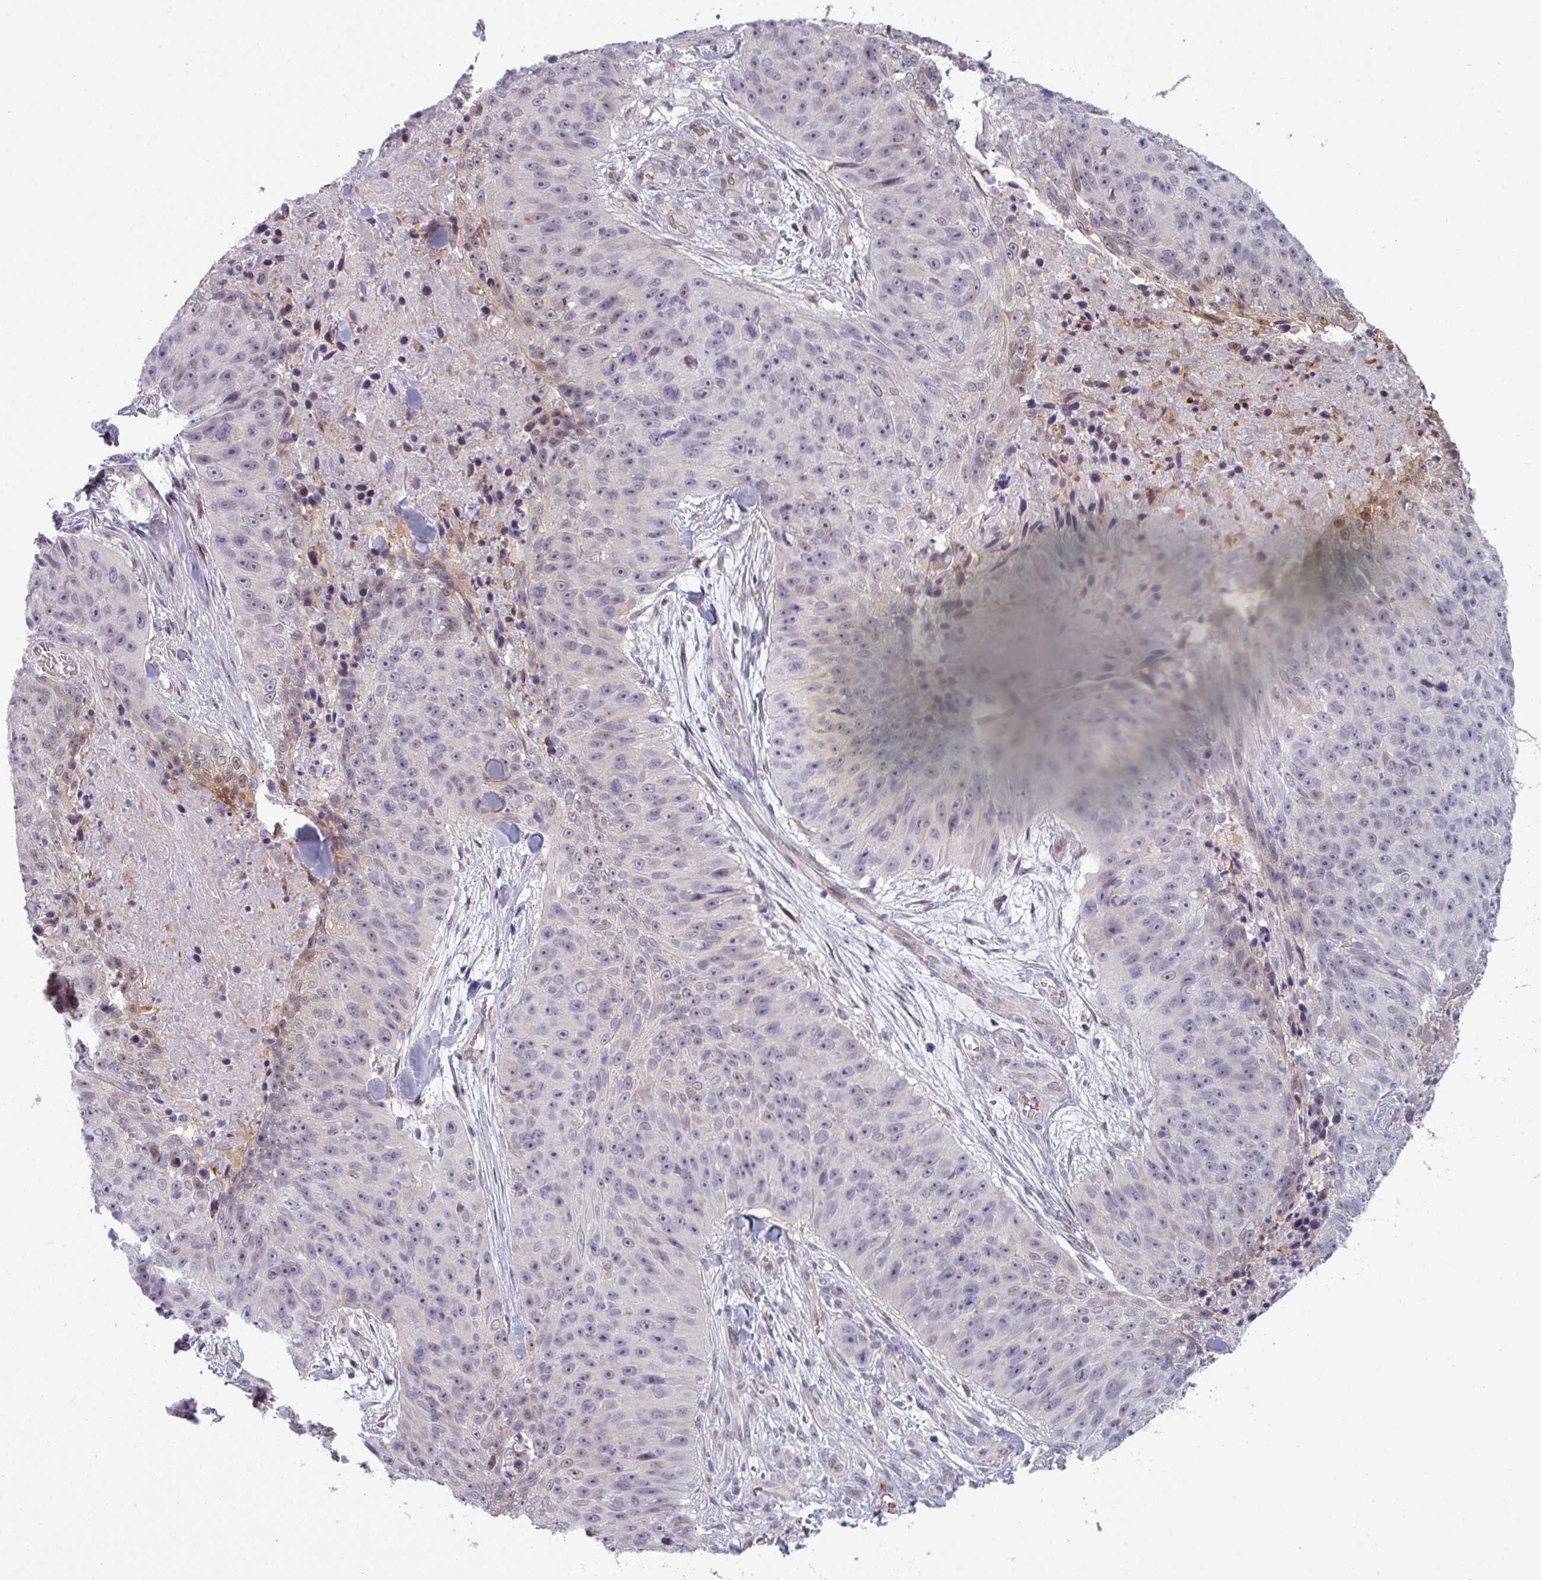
{"staining": {"intensity": "negative", "quantity": "none", "location": "none"}, "tissue": "skin cancer", "cell_type": "Tumor cells", "image_type": "cancer", "snomed": [{"axis": "morphology", "description": "Squamous cell carcinoma, NOS"}, {"axis": "topography", "description": "Skin"}], "caption": "Tumor cells are negative for protein expression in human skin cancer (squamous cell carcinoma).", "gene": "PRAMEF12", "patient": {"sex": "female", "age": 87}}